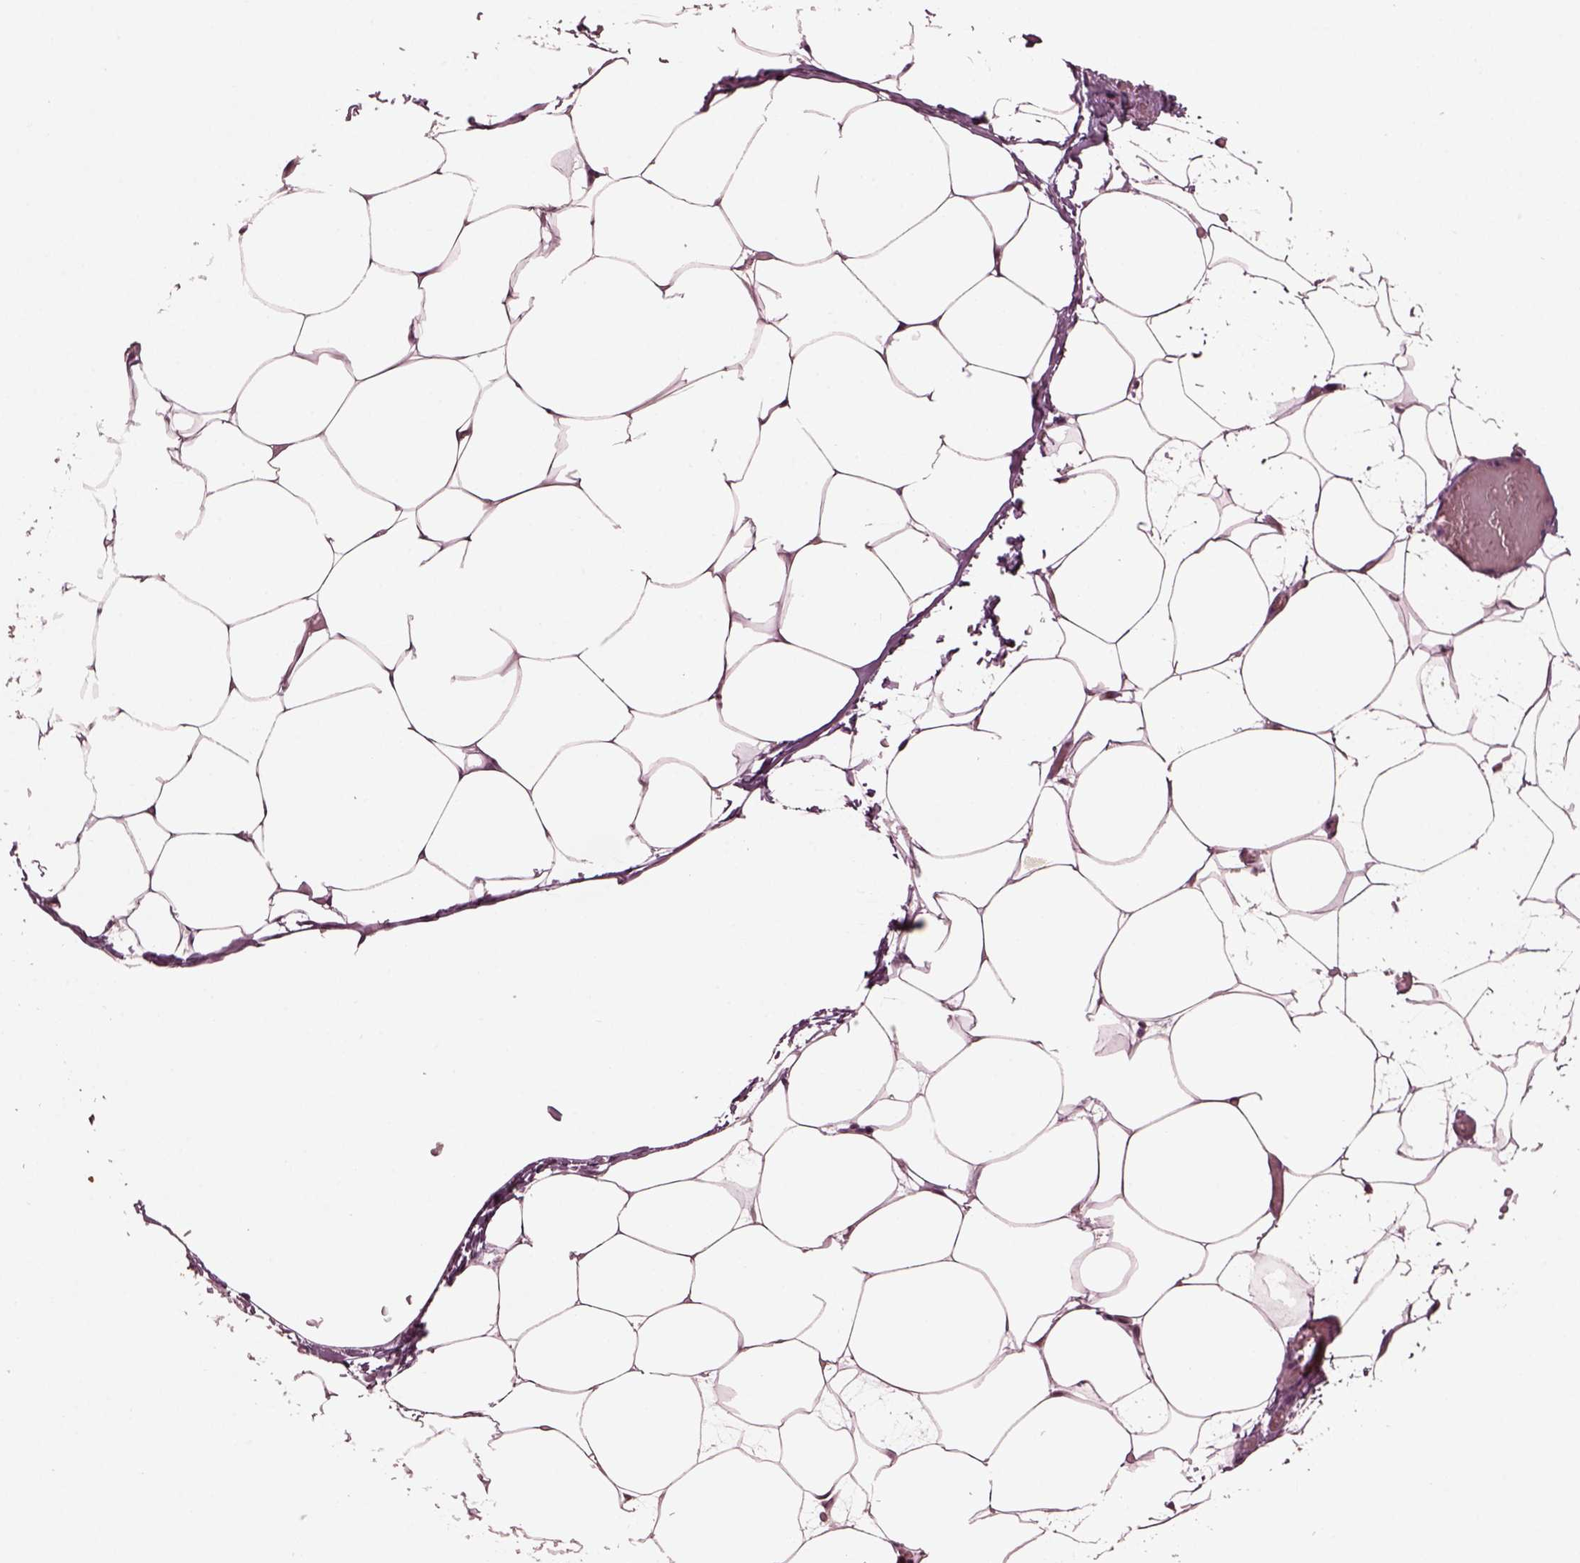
{"staining": {"intensity": "negative", "quantity": "none", "location": "none"}, "tissue": "adipose tissue", "cell_type": "Adipocytes", "image_type": "normal", "snomed": [{"axis": "morphology", "description": "Normal tissue, NOS"}, {"axis": "topography", "description": "Adipose tissue"}], "caption": "Histopathology image shows no protein positivity in adipocytes of normal adipose tissue. (DAB (3,3'-diaminobenzidine) immunohistochemistry (IHC) visualized using brightfield microscopy, high magnification).", "gene": "IL18RAP", "patient": {"sex": "male", "age": 57}}